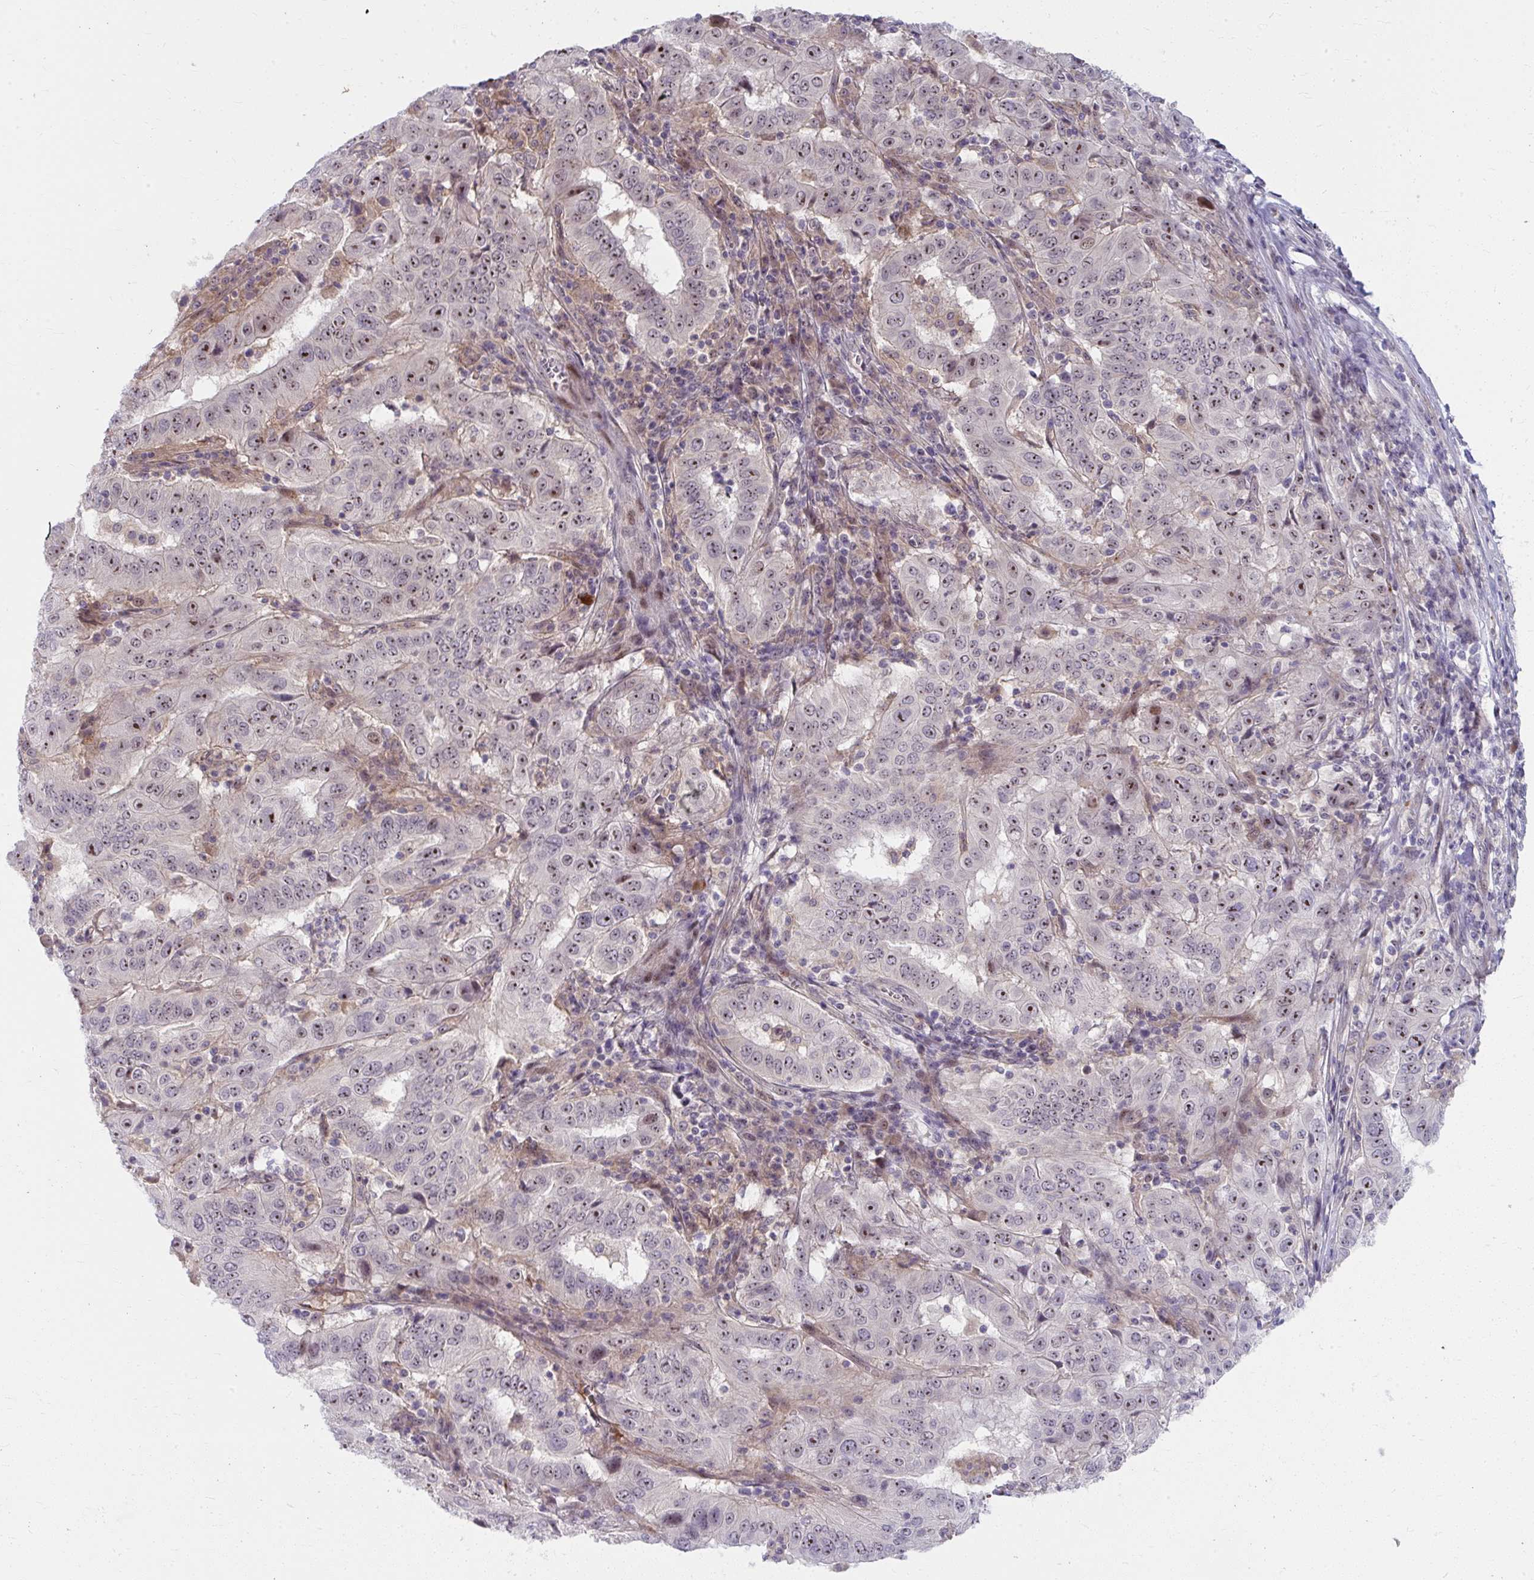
{"staining": {"intensity": "moderate", "quantity": "25%-75%", "location": "nuclear"}, "tissue": "pancreatic cancer", "cell_type": "Tumor cells", "image_type": "cancer", "snomed": [{"axis": "morphology", "description": "Adenocarcinoma, NOS"}, {"axis": "topography", "description": "Pancreas"}], "caption": "Approximately 25%-75% of tumor cells in pancreatic cancer demonstrate moderate nuclear protein positivity as visualized by brown immunohistochemical staining.", "gene": "MUS81", "patient": {"sex": "male", "age": 63}}